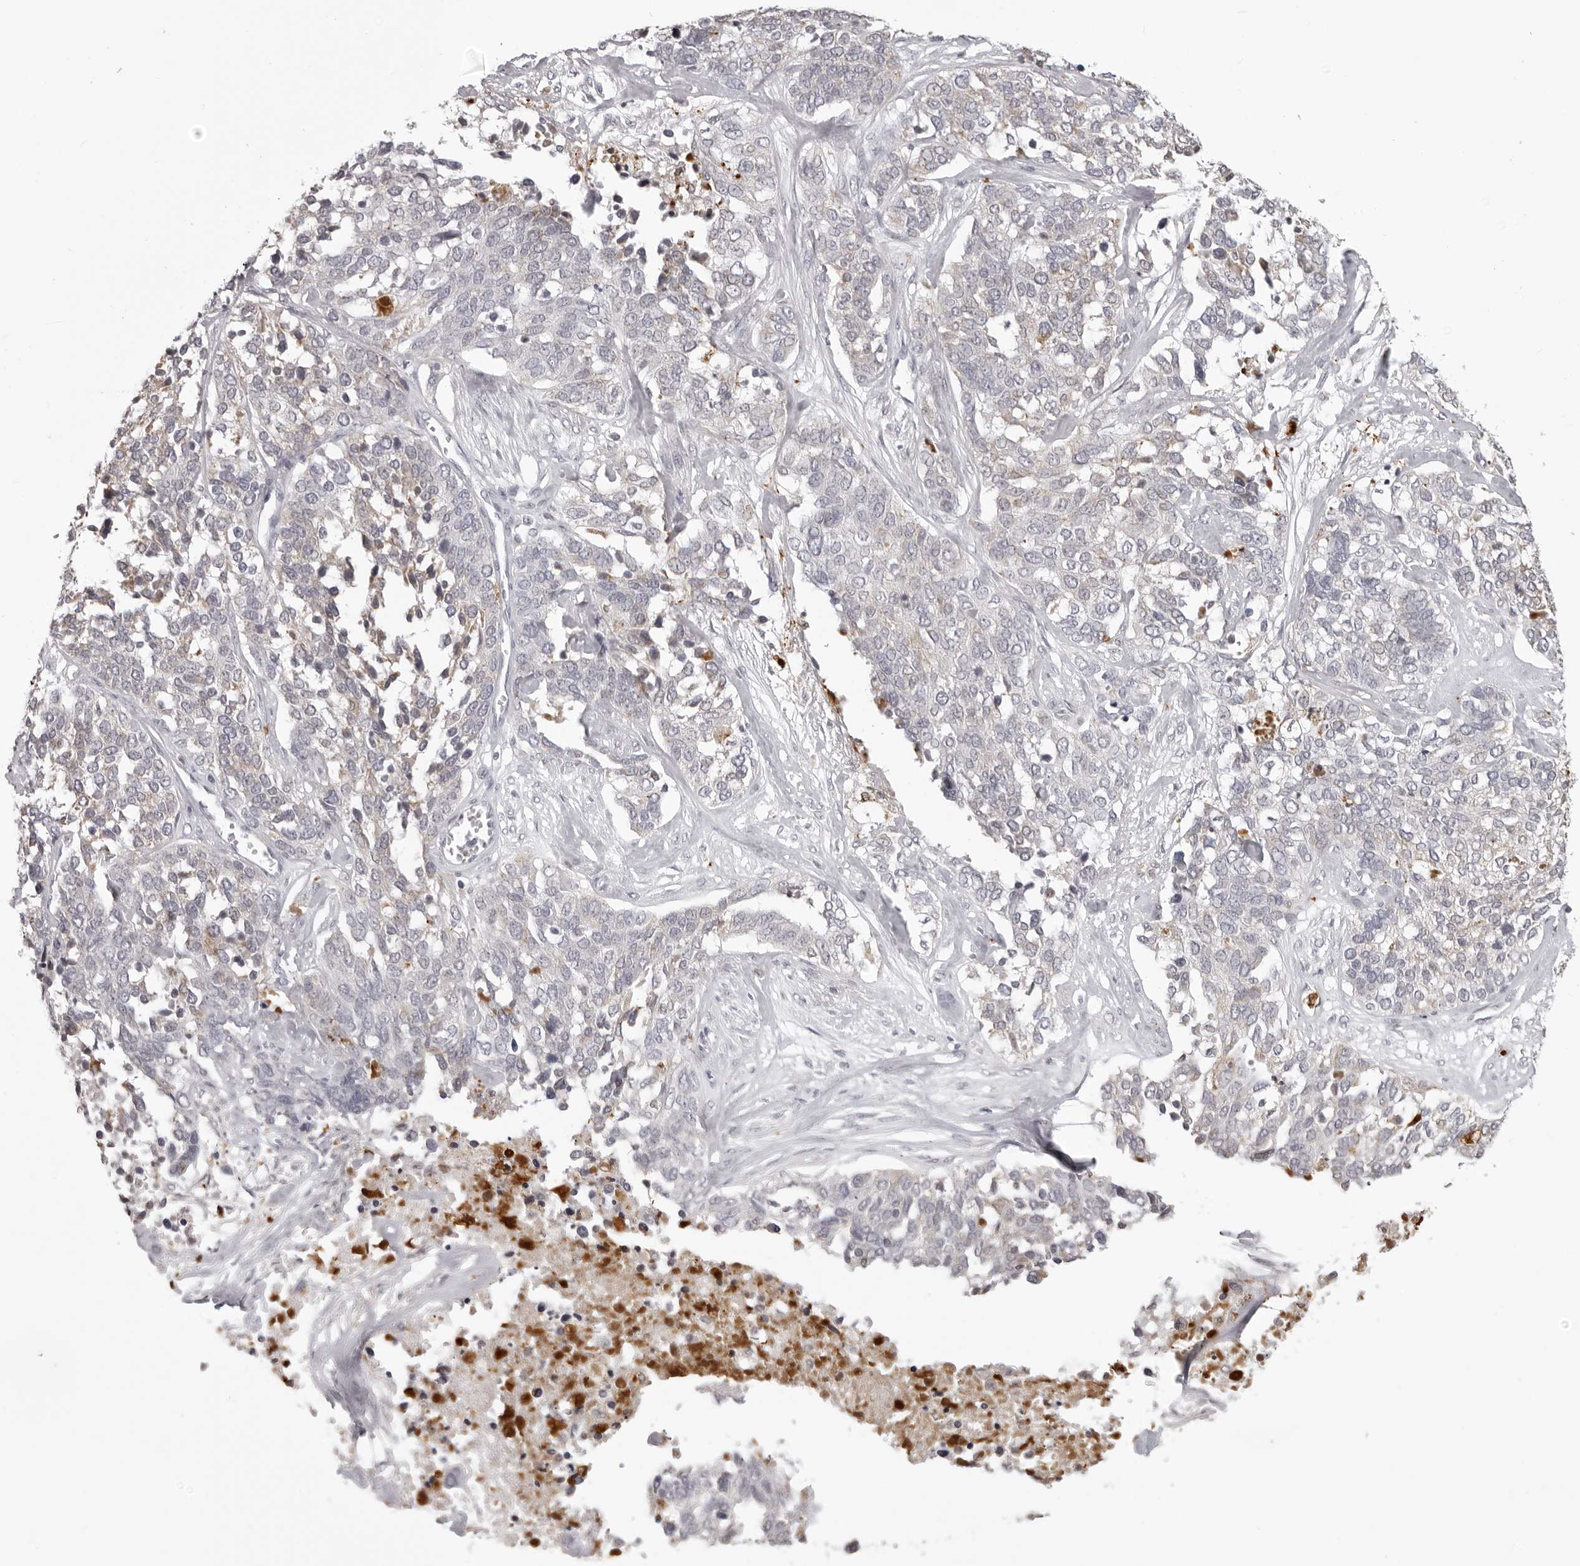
{"staining": {"intensity": "negative", "quantity": "none", "location": "none"}, "tissue": "ovarian cancer", "cell_type": "Tumor cells", "image_type": "cancer", "snomed": [{"axis": "morphology", "description": "Cystadenocarcinoma, serous, NOS"}, {"axis": "topography", "description": "Ovary"}], "caption": "The photomicrograph demonstrates no significant positivity in tumor cells of ovarian cancer (serous cystadenocarcinoma).", "gene": "IL31", "patient": {"sex": "female", "age": 44}}